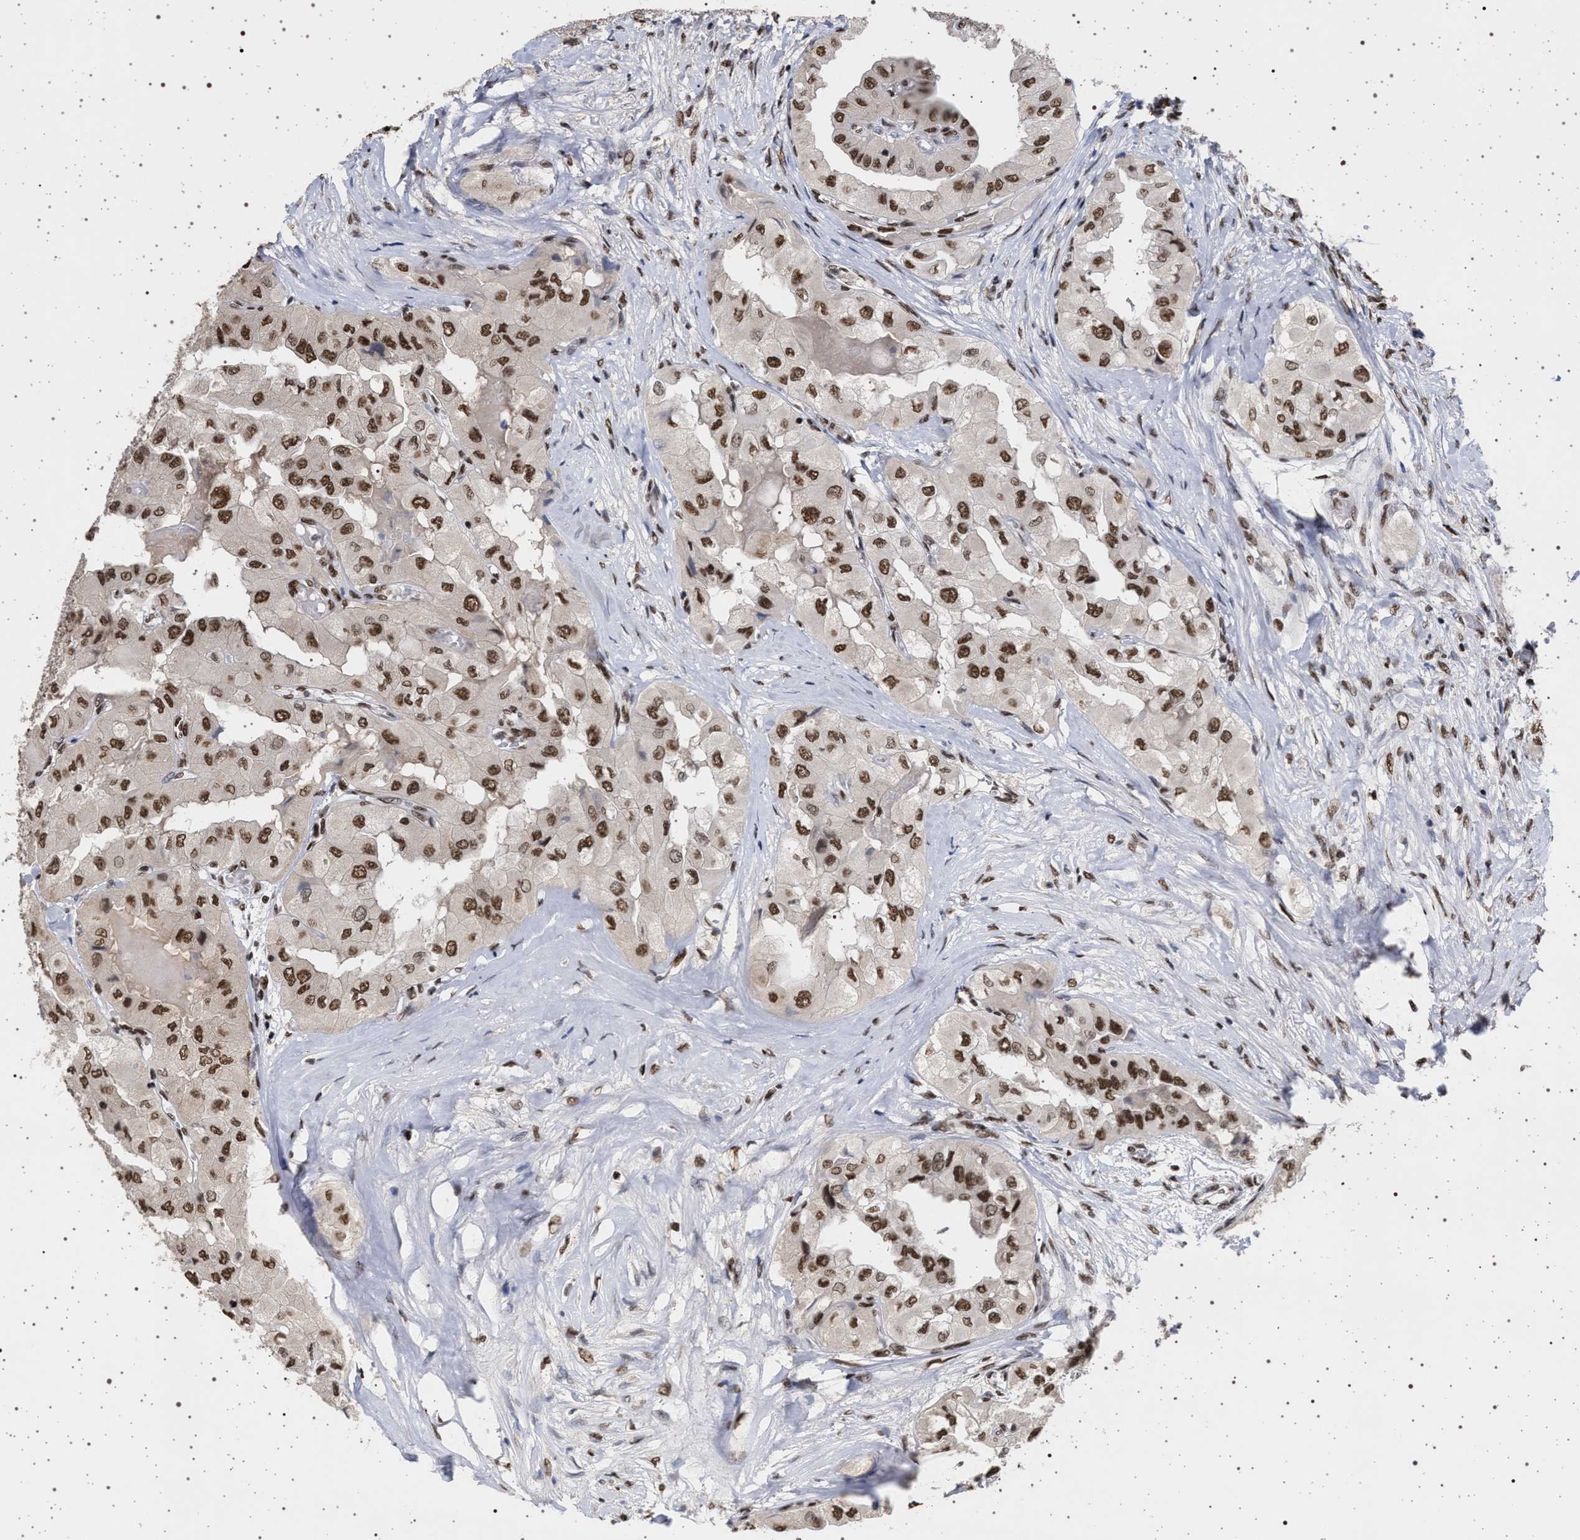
{"staining": {"intensity": "strong", "quantity": ">75%", "location": "nuclear"}, "tissue": "thyroid cancer", "cell_type": "Tumor cells", "image_type": "cancer", "snomed": [{"axis": "morphology", "description": "Papillary adenocarcinoma, NOS"}, {"axis": "topography", "description": "Thyroid gland"}], "caption": "This photomicrograph shows immunohistochemistry staining of thyroid papillary adenocarcinoma, with high strong nuclear staining in approximately >75% of tumor cells.", "gene": "PHF12", "patient": {"sex": "female", "age": 59}}